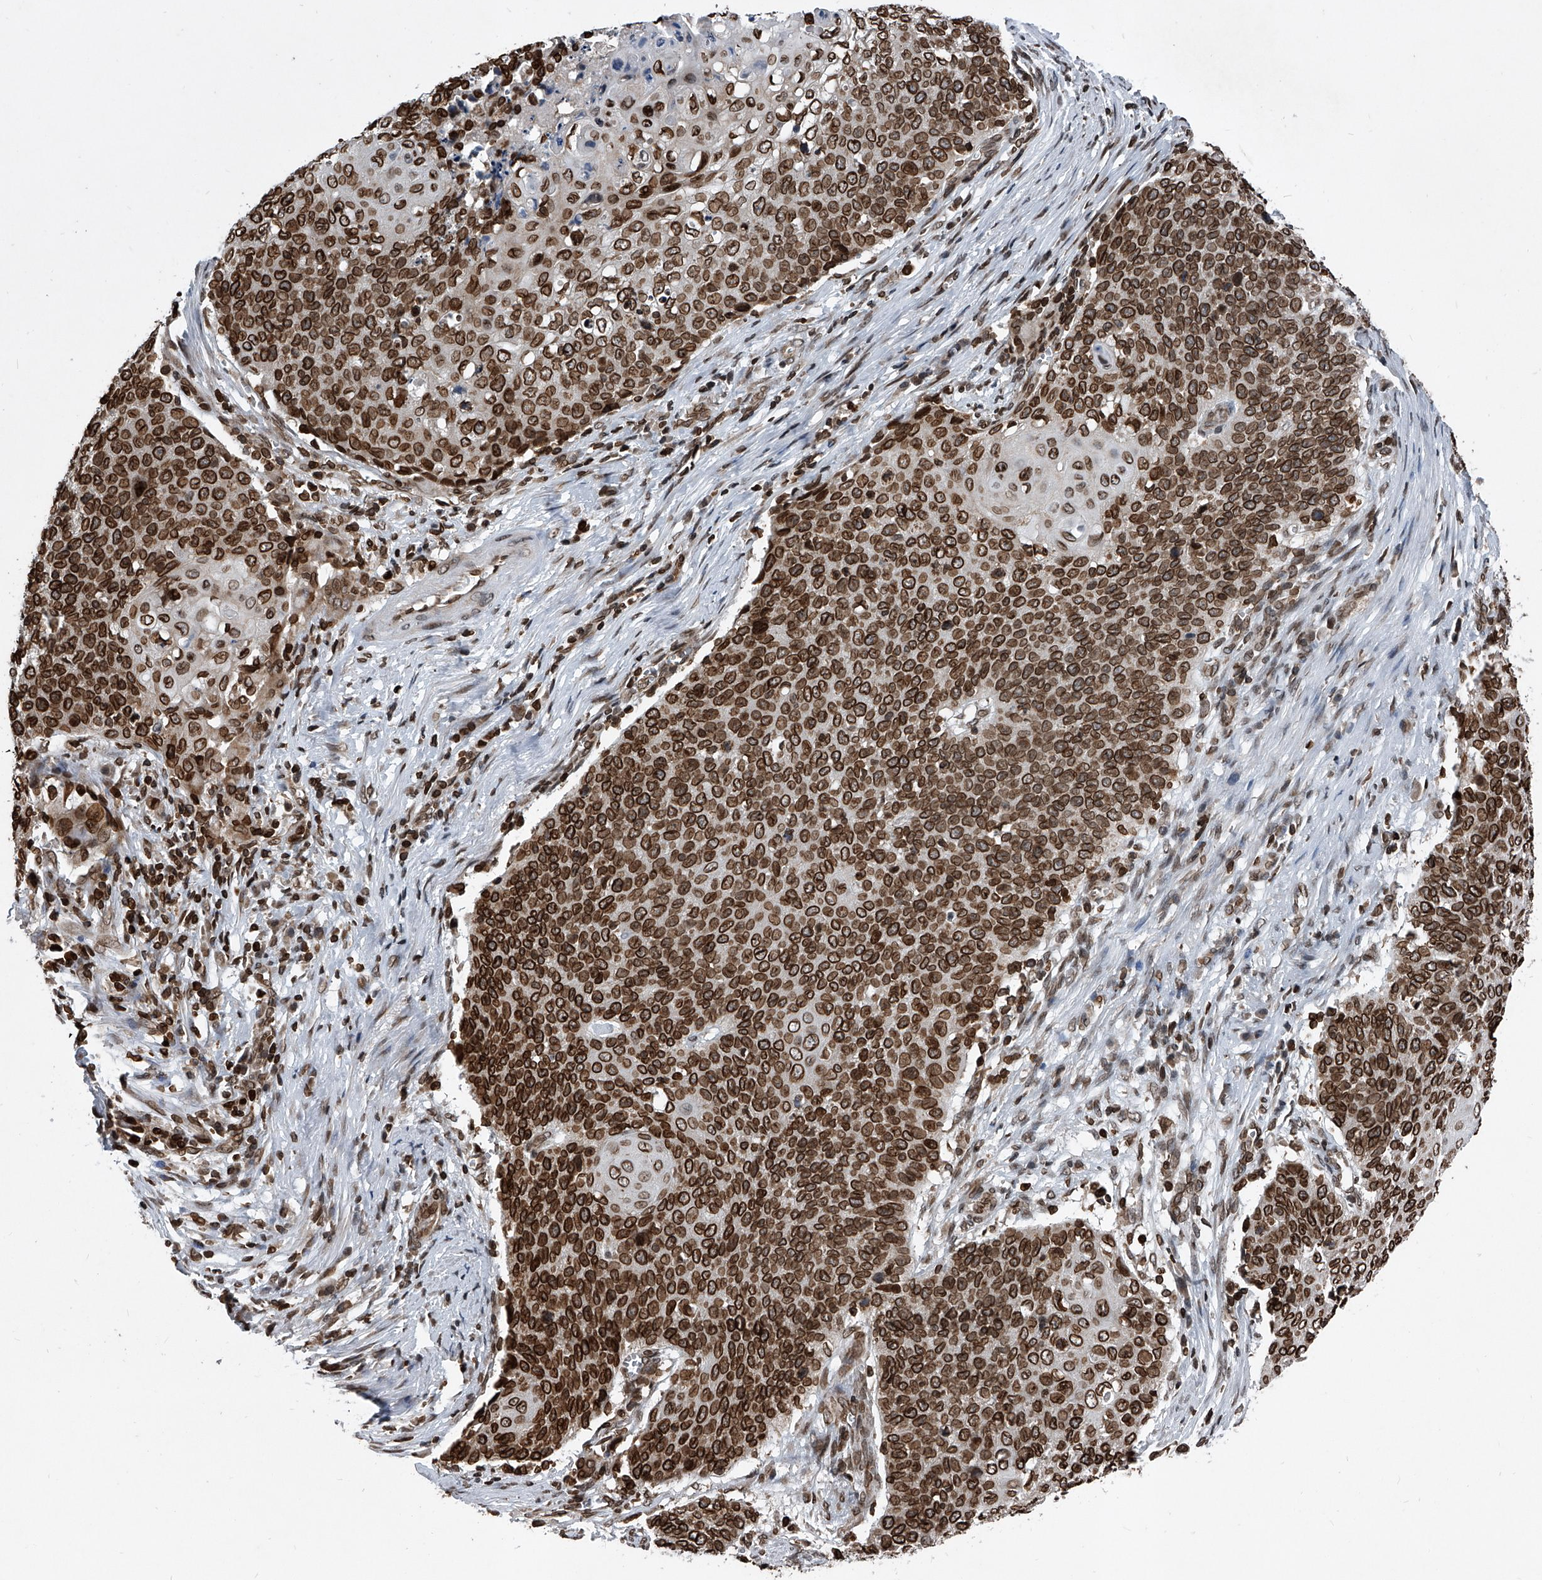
{"staining": {"intensity": "strong", "quantity": ">75%", "location": "cytoplasmic/membranous,nuclear"}, "tissue": "cervical cancer", "cell_type": "Tumor cells", "image_type": "cancer", "snomed": [{"axis": "morphology", "description": "Squamous cell carcinoma, NOS"}, {"axis": "topography", "description": "Cervix"}], "caption": "This histopathology image shows immunohistochemistry (IHC) staining of cervical cancer (squamous cell carcinoma), with high strong cytoplasmic/membranous and nuclear staining in approximately >75% of tumor cells.", "gene": "PHF20", "patient": {"sex": "female", "age": 39}}